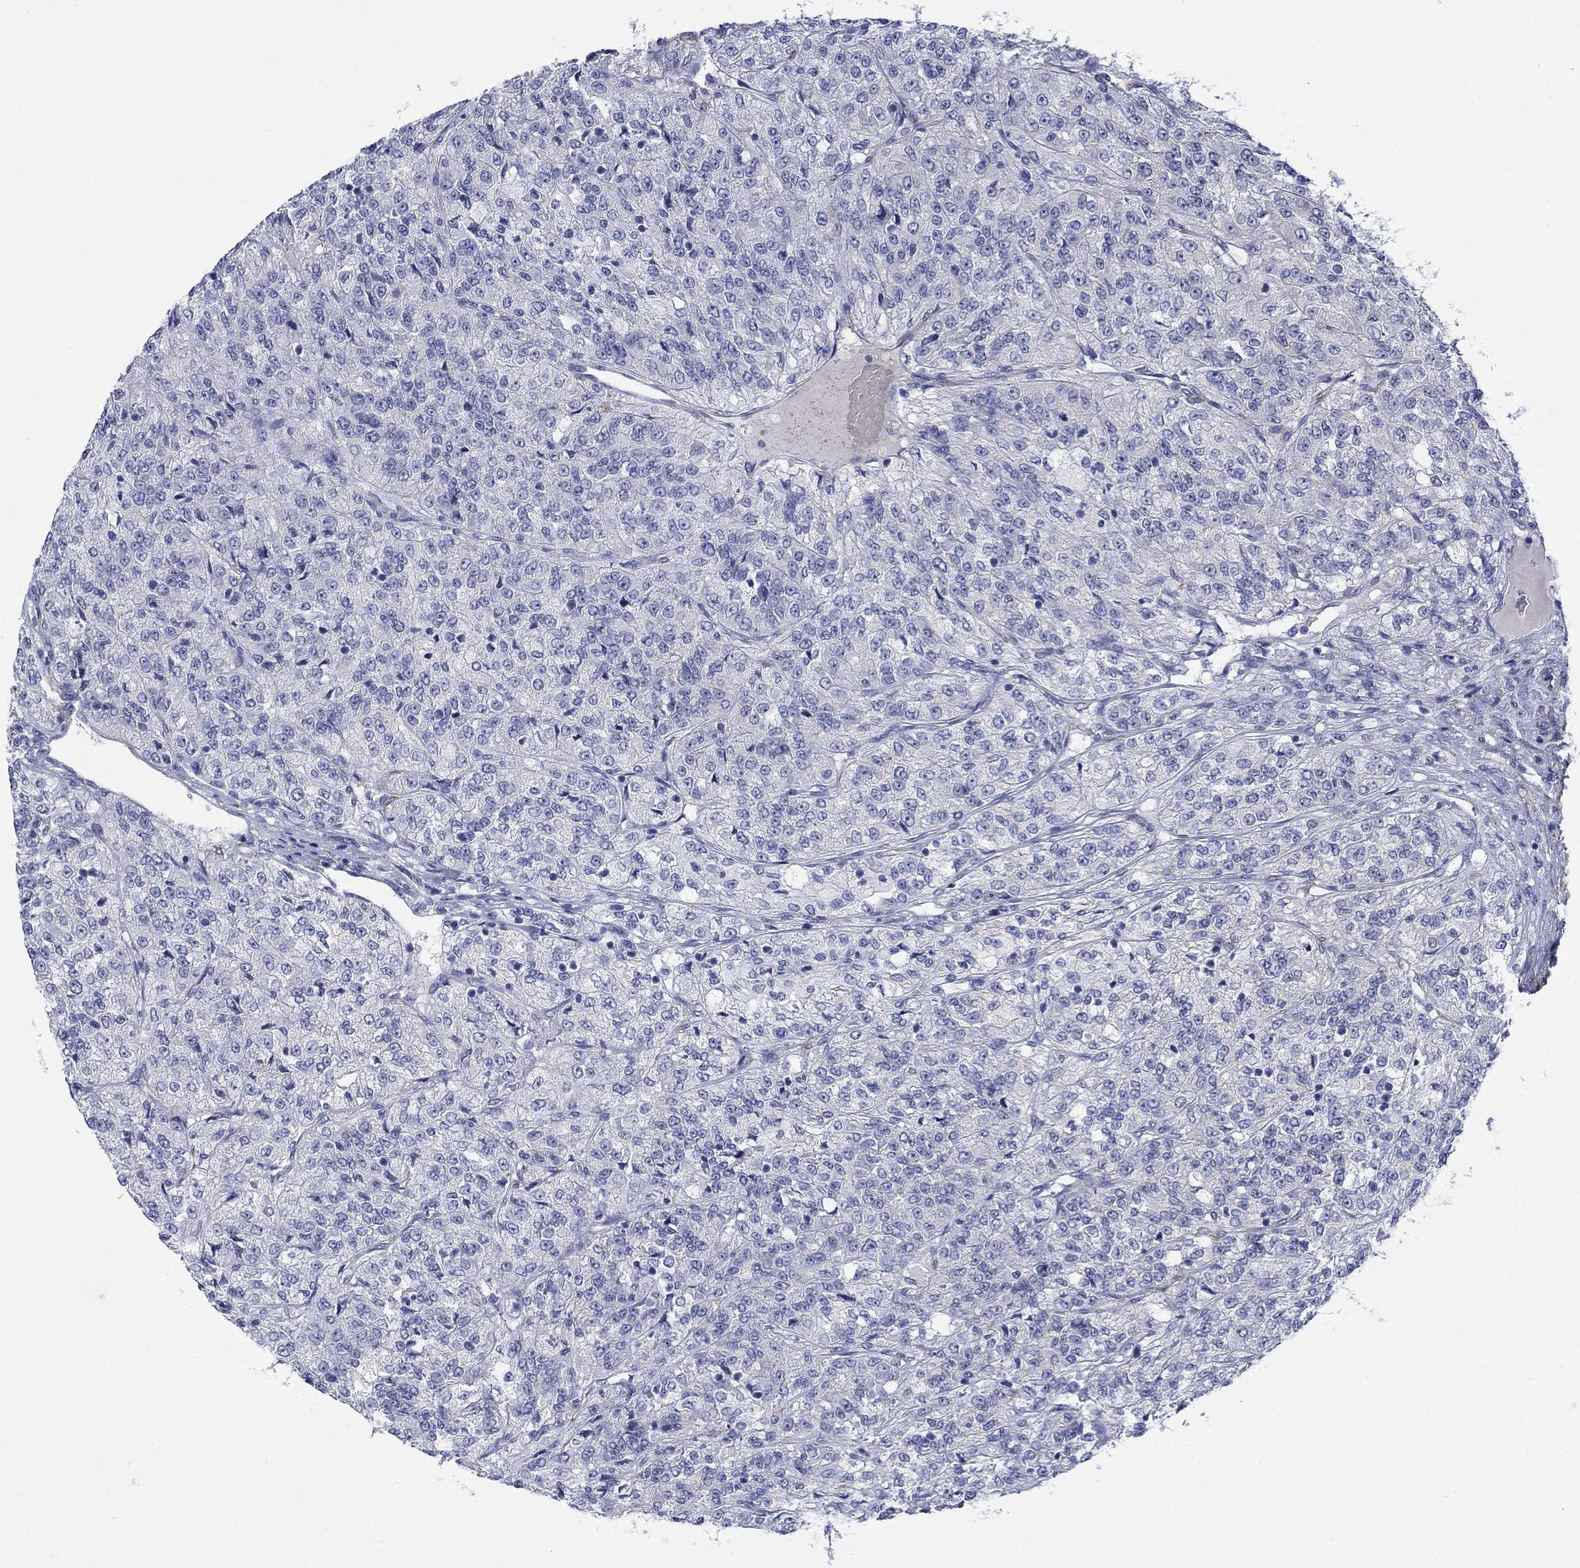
{"staining": {"intensity": "negative", "quantity": "none", "location": "none"}, "tissue": "renal cancer", "cell_type": "Tumor cells", "image_type": "cancer", "snomed": [{"axis": "morphology", "description": "Adenocarcinoma, NOS"}, {"axis": "topography", "description": "Kidney"}], "caption": "IHC of renal cancer (adenocarcinoma) shows no staining in tumor cells.", "gene": "PTPRZ1", "patient": {"sex": "female", "age": 63}}